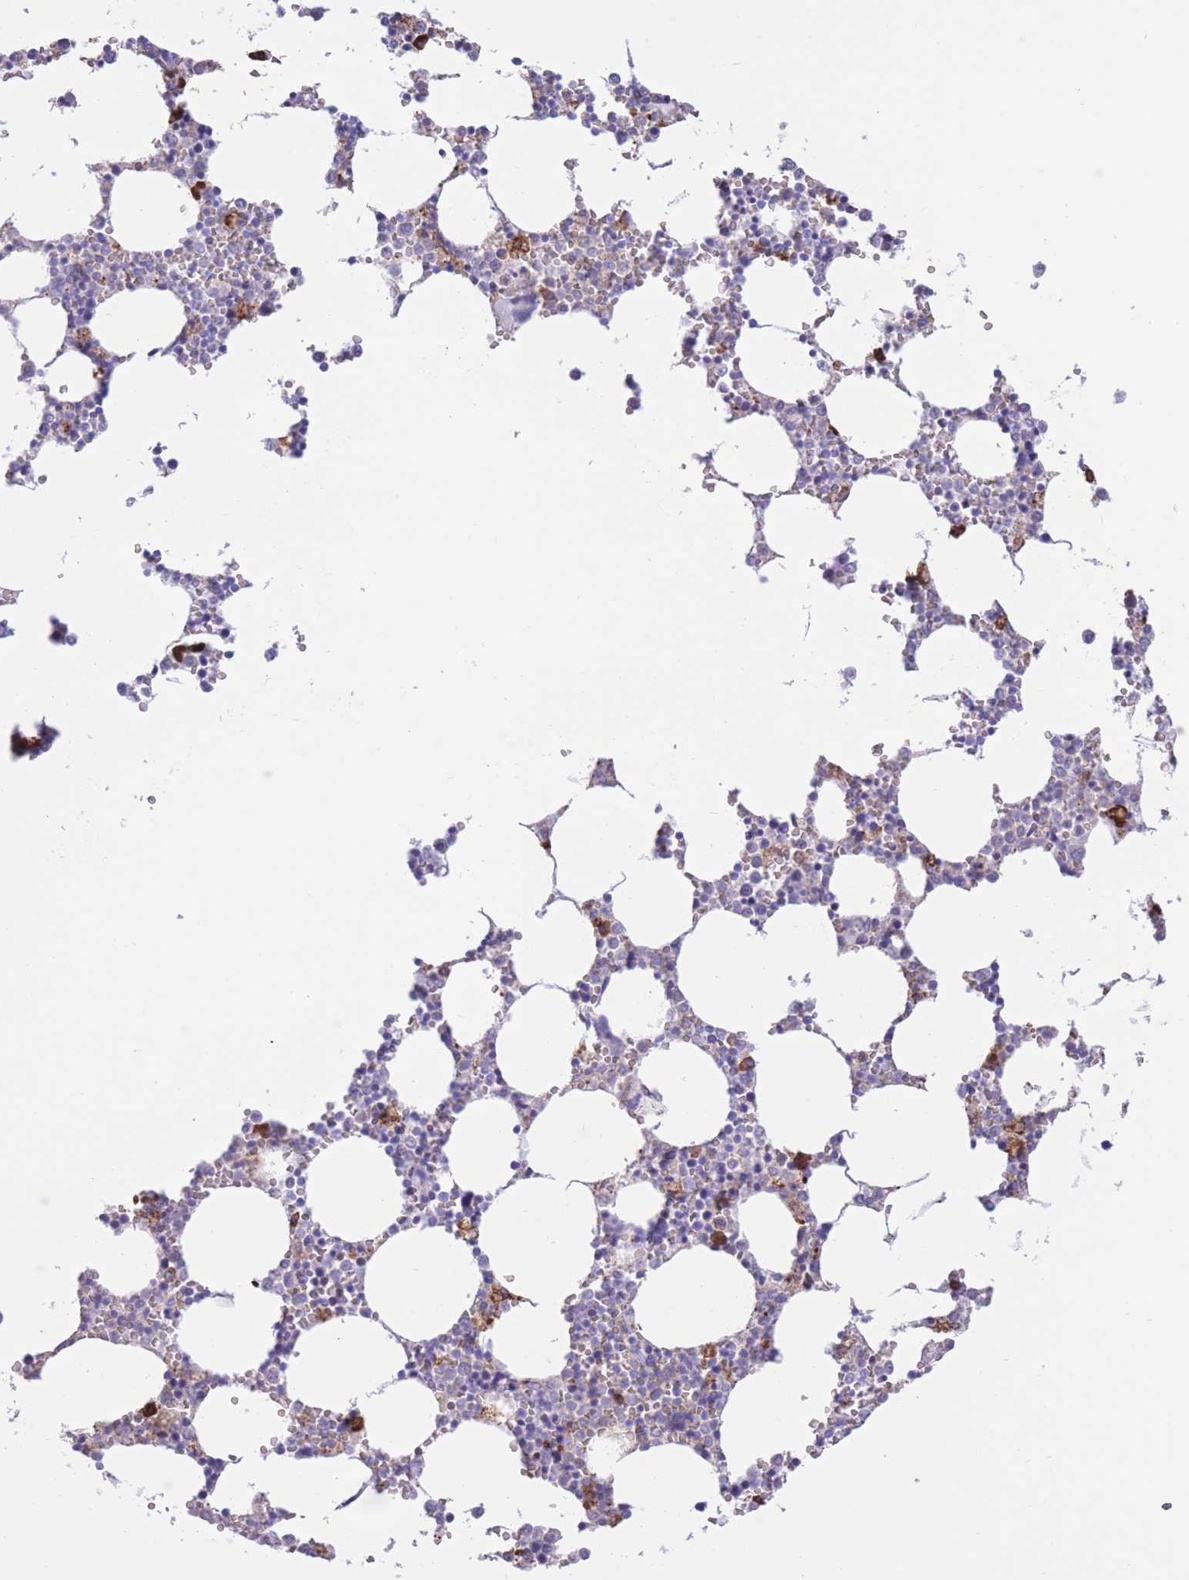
{"staining": {"intensity": "strong", "quantity": "<25%", "location": "cytoplasmic/membranous"}, "tissue": "bone marrow", "cell_type": "Hematopoietic cells", "image_type": "normal", "snomed": [{"axis": "morphology", "description": "Normal tissue, NOS"}, {"axis": "topography", "description": "Bone marrow"}], "caption": "Bone marrow stained with DAB (3,3'-diaminobenzidine) immunohistochemistry (IHC) displays medium levels of strong cytoplasmic/membranous staining in about <25% of hematopoietic cells. (IHC, brightfield microscopy, high magnification).", "gene": "MYDGF", "patient": {"sex": "female", "age": 64}}